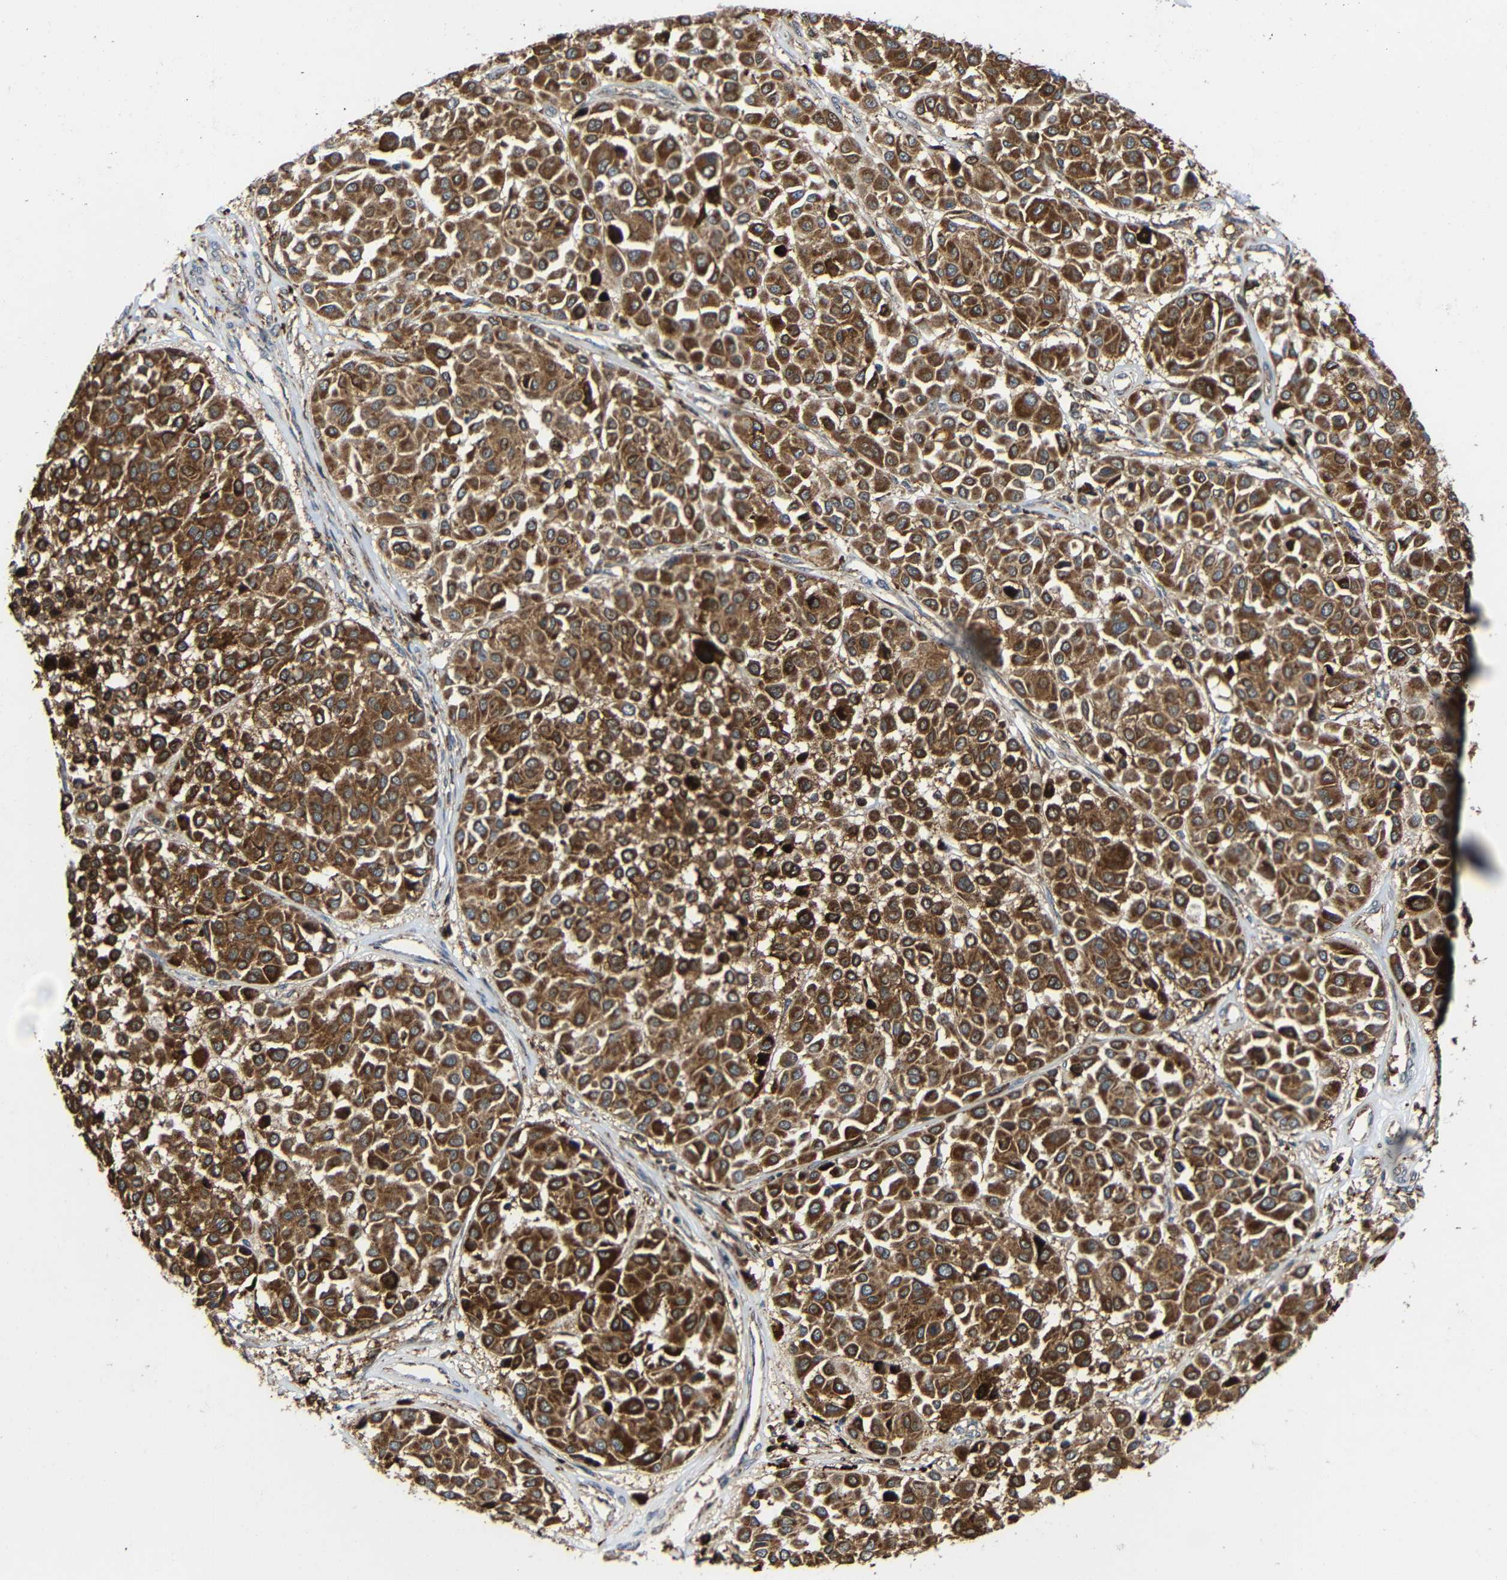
{"staining": {"intensity": "moderate", "quantity": ">75%", "location": "cytoplasmic/membranous"}, "tissue": "melanoma", "cell_type": "Tumor cells", "image_type": "cancer", "snomed": [{"axis": "morphology", "description": "Malignant melanoma, Metastatic site"}, {"axis": "topography", "description": "Soft tissue"}], "caption": "Protein staining of melanoma tissue demonstrates moderate cytoplasmic/membranous positivity in approximately >75% of tumor cells. The protein is stained brown, and the nuclei are stained in blue (DAB IHC with brightfield microscopy, high magnification).", "gene": "C1GALT1", "patient": {"sex": "male", "age": 41}}